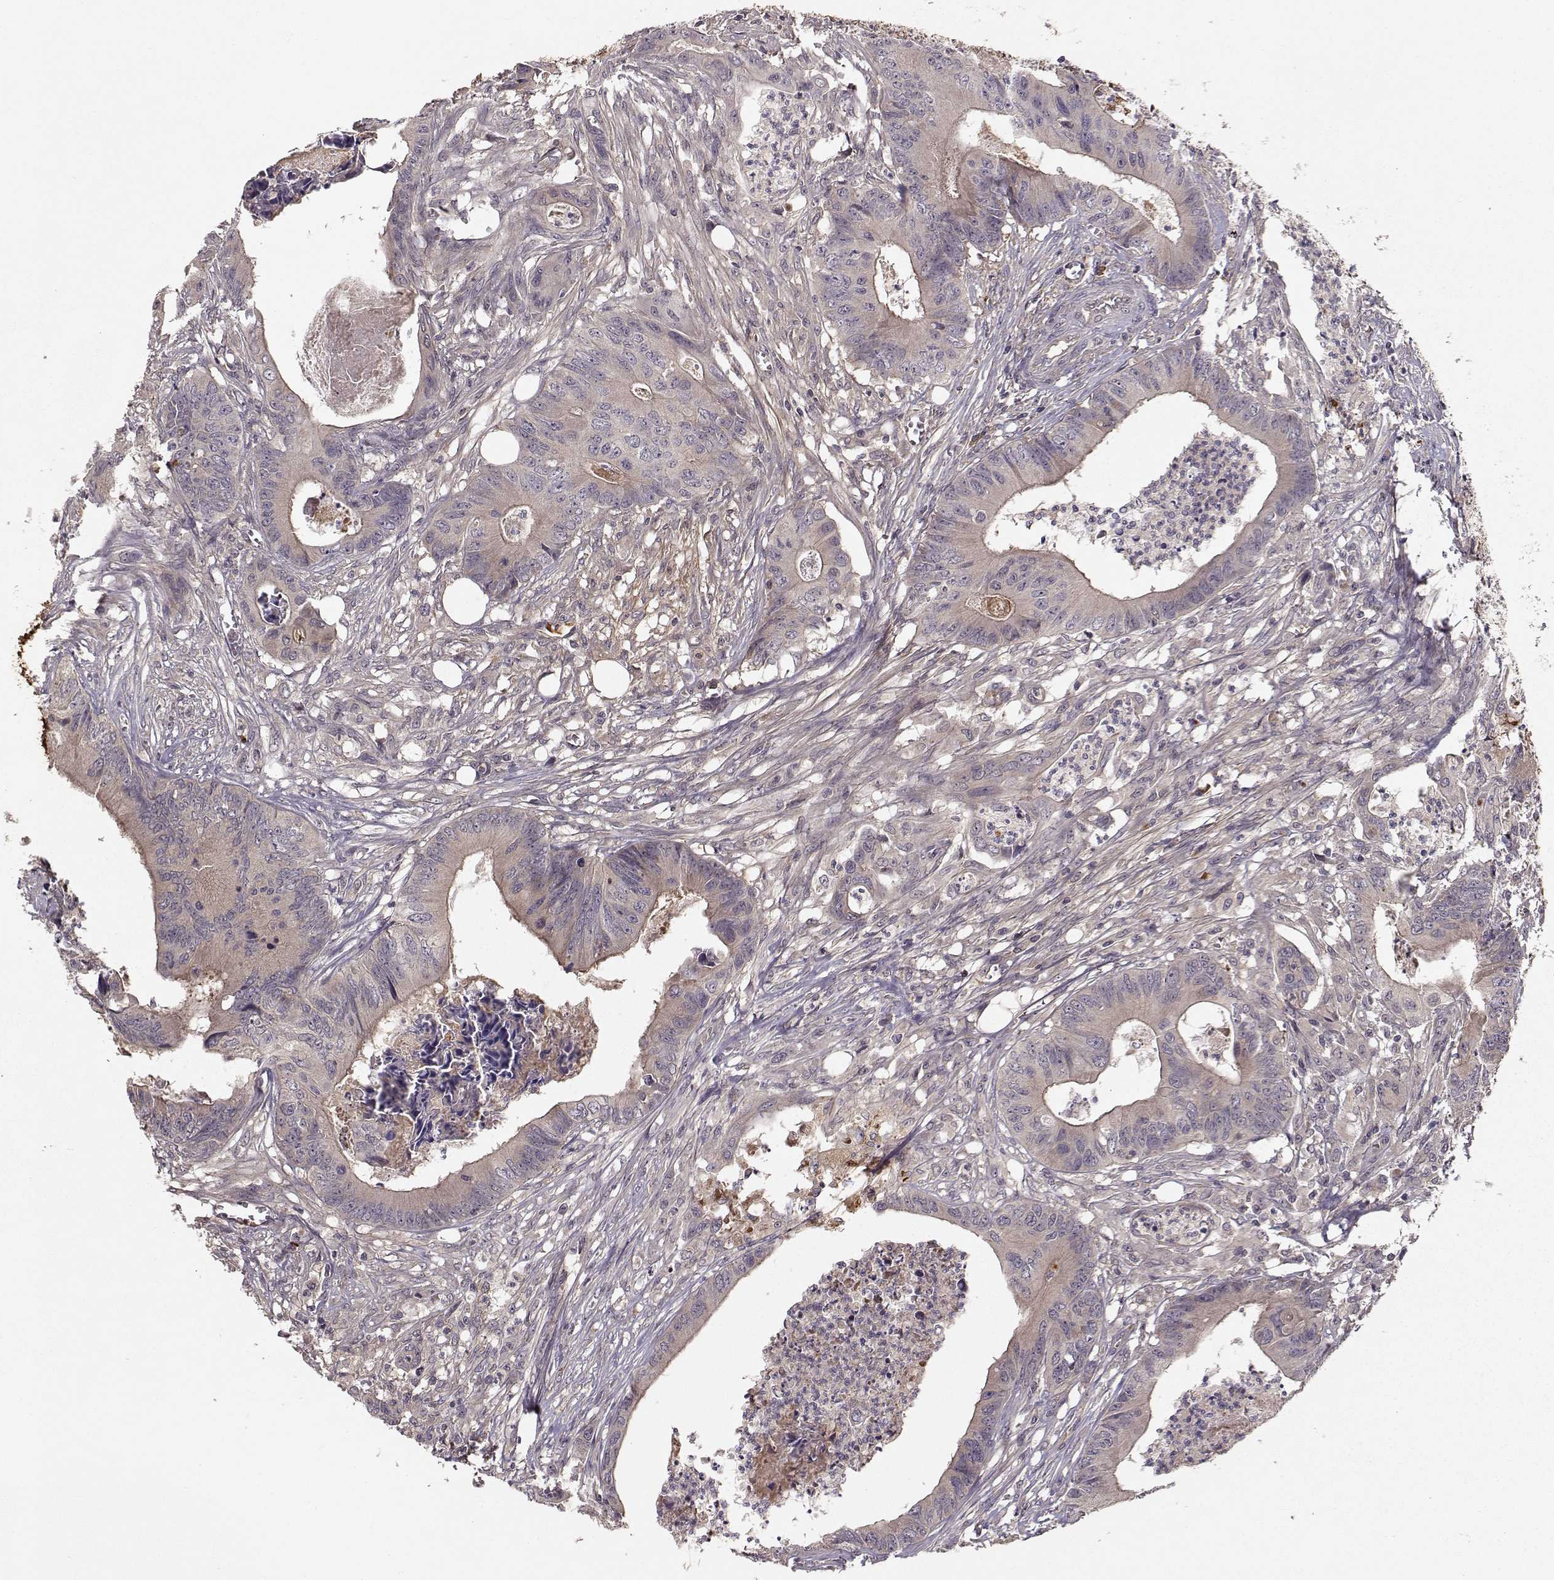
{"staining": {"intensity": "weak", "quantity": "<25%", "location": "cytoplasmic/membranous"}, "tissue": "colorectal cancer", "cell_type": "Tumor cells", "image_type": "cancer", "snomed": [{"axis": "morphology", "description": "Adenocarcinoma, NOS"}, {"axis": "topography", "description": "Colon"}], "caption": "Tumor cells are negative for brown protein staining in adenocarcinoma (colorectal).", "gene": "WNT6", "patient": {"sex": "male", "age": 84}}